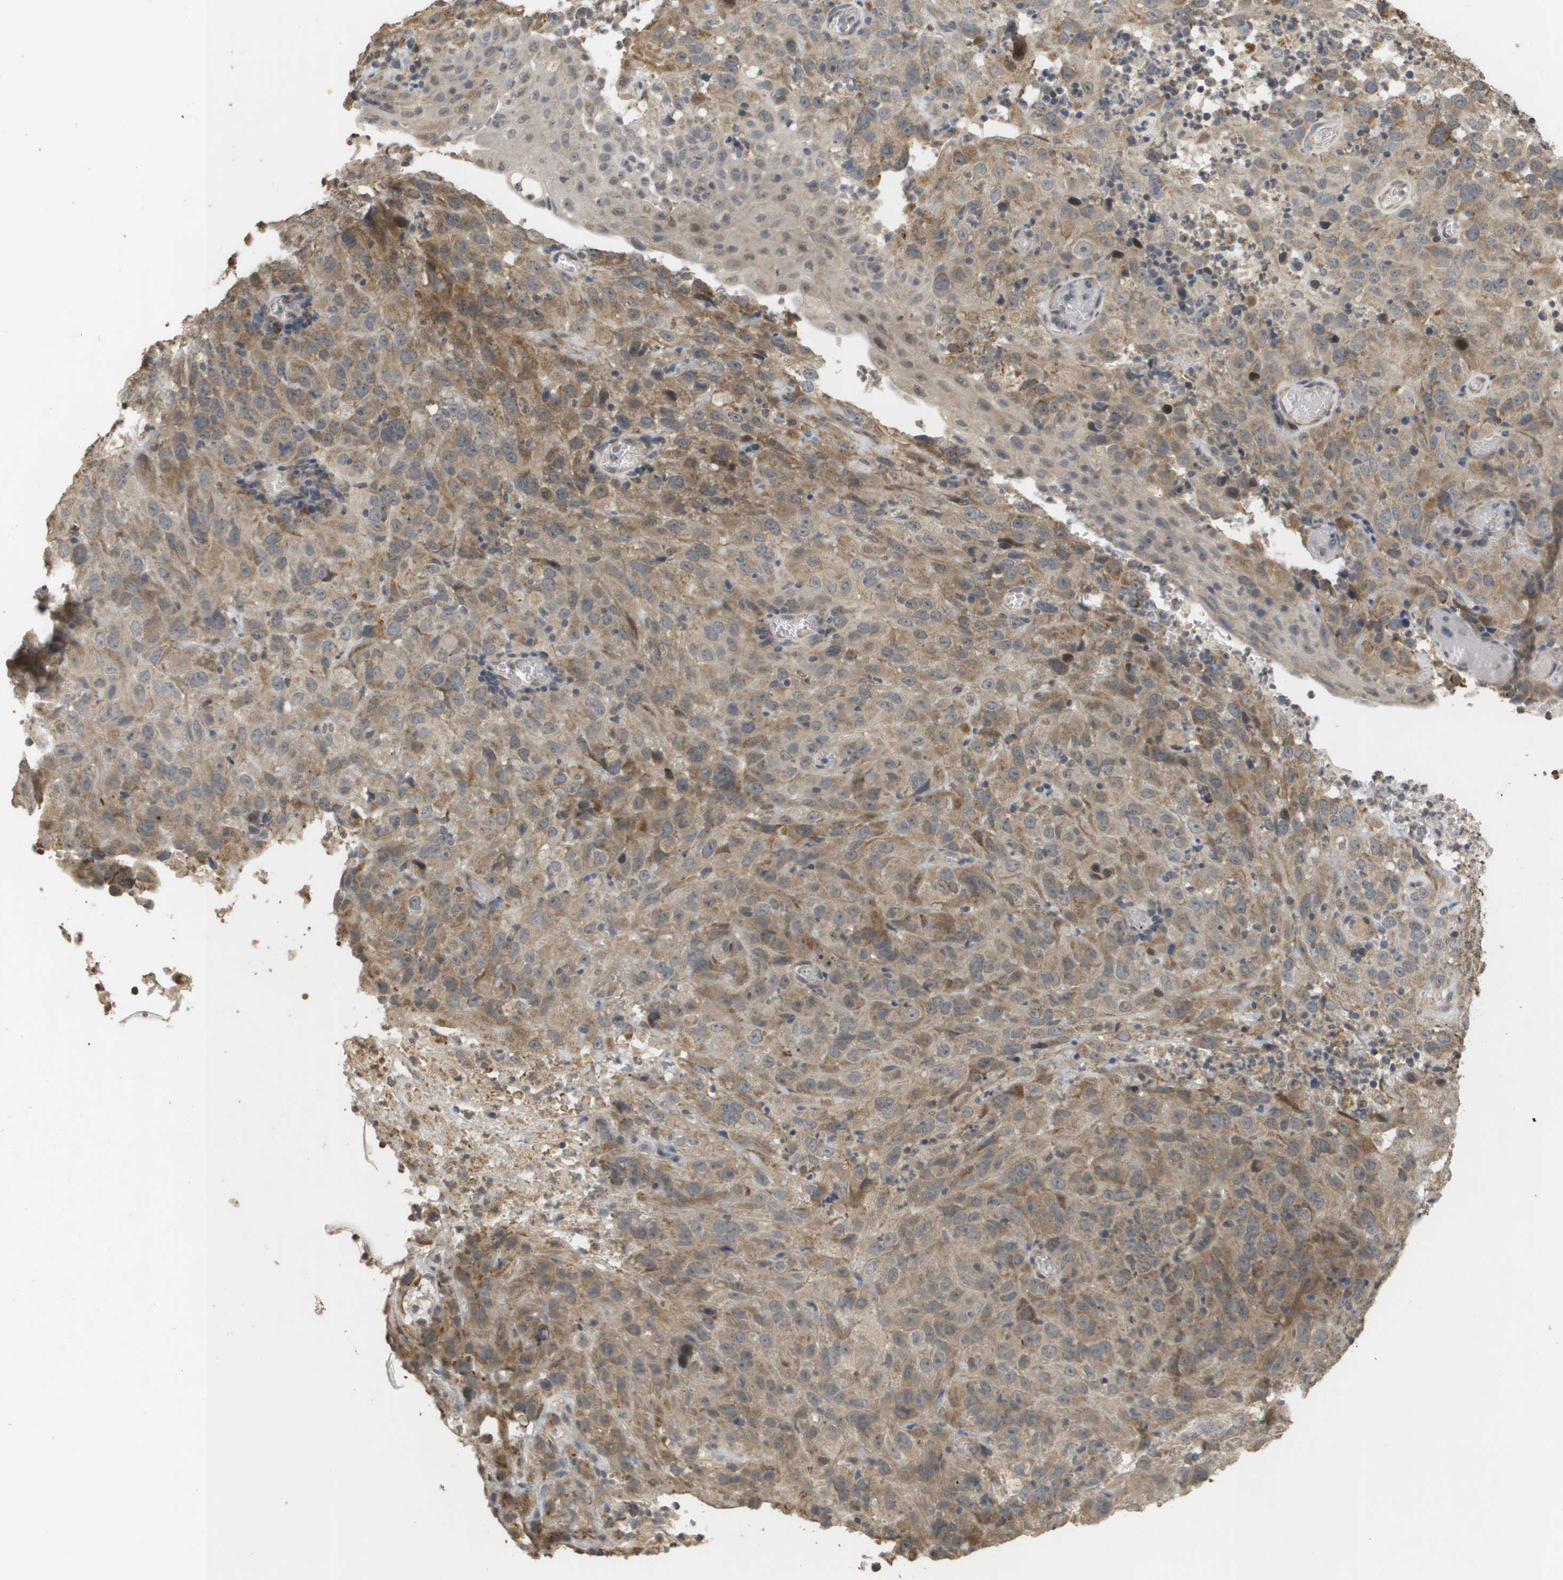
{"staining": {"intensity": "weak", "quantity": ">75%", "location": "cytoplasmic/membranous"}, "tissue": "cervical cancer", "cell_type": "Tumor cells", "image_type": "cancer", "snomed": [{"axis": "morphology", "description": "Squamous cell carcinoma, NOS"}, {"axis": "topography", "description": "Cervix"}], "caption": "Immunohistochemical staining of human cervical squamous cell carcinoma exhibits weak cytoplasmic/membranous protein expression in about >75% of tumor cells. (Brightfield microscopy of DAB IHC at high magnification).", "gene": "RAB21", "patient": {"sex": "female", "age": 32}}